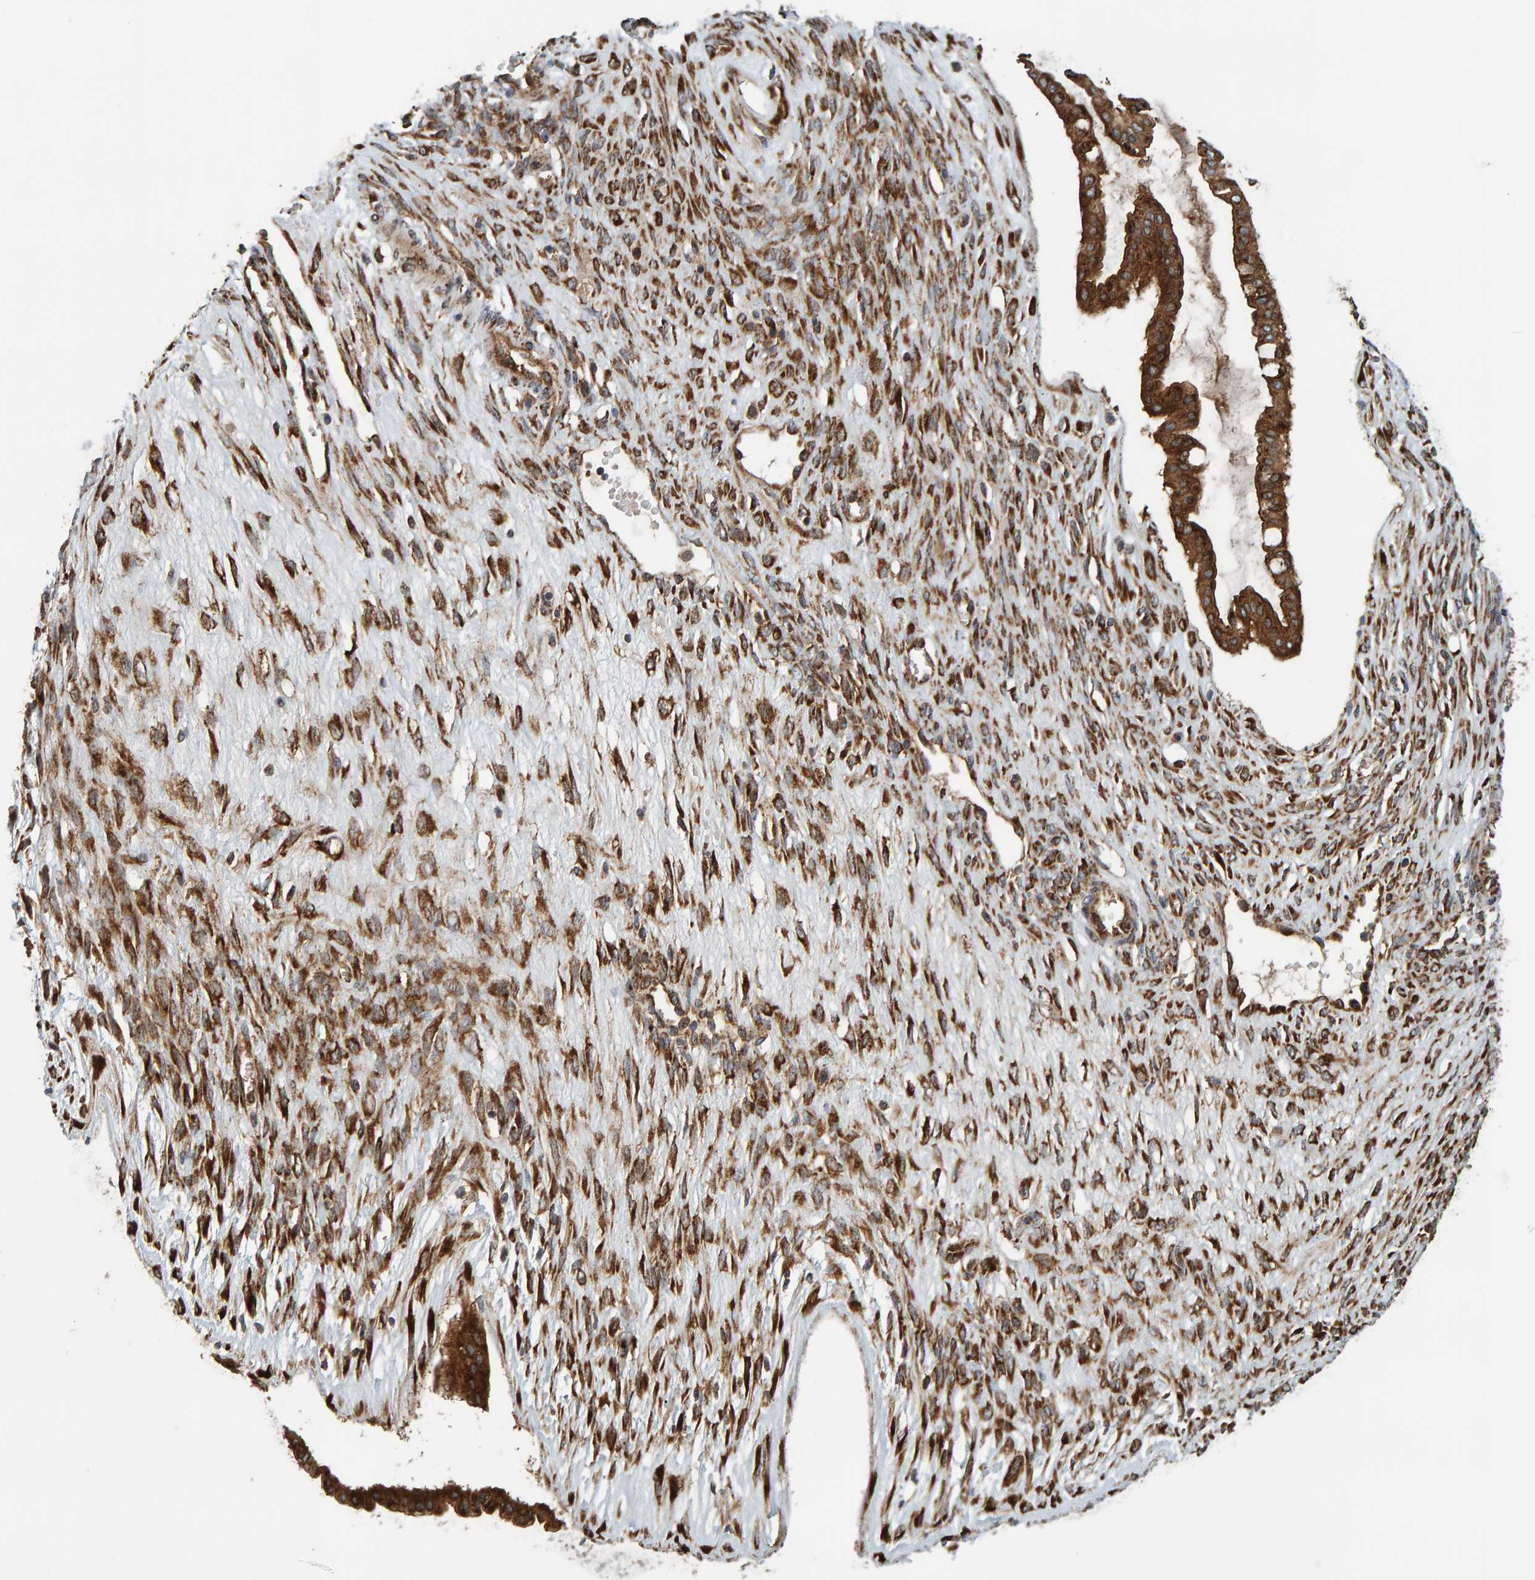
{"staining": {"intensity": "strong", "quantity": ">75%", "location": "cytoplasmic/membranous"}, "tissue": "ovarian cancer", "cell_type": "Tumor cells", "image_type": "cancer", "snomed": [{"axis": "morphology", "description": "Cystadenocarcinoma, mucinous, NOS"}, {"axis": "topography", "description": "Ovary"}], "caption": "Protein staining of ovarian mucinous cystadenocarcinoma tissue shows strong cytoplasmic/membranous staining in approximately >75% of tumor cells.", "gene": "BAIAP2", "patient": {"sex": "female", "age": 73}}